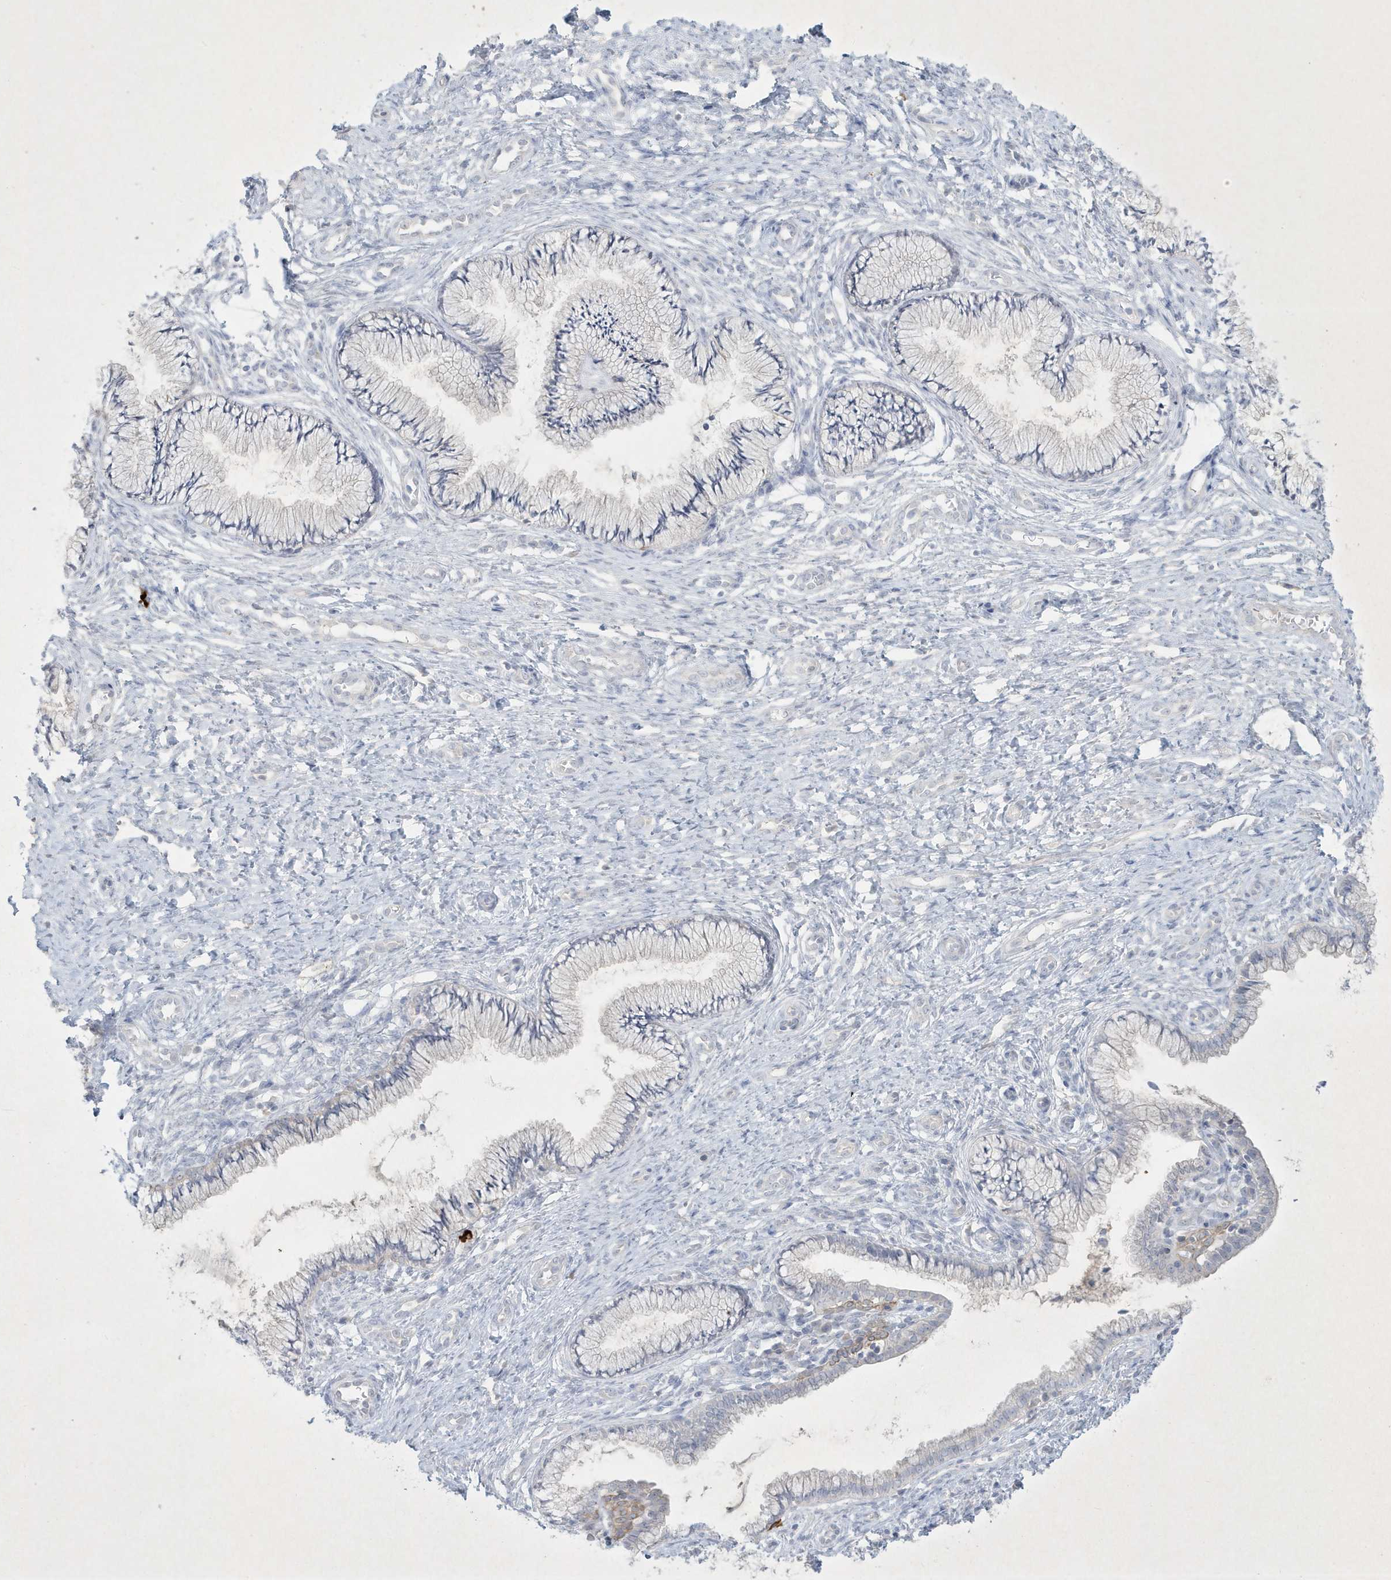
{"staining": {"intensity": "negative", "quantity": "none", "location": "none"}, "tissue": "cervix", "cell_type": "Glandular cells", "image_type": "normal", "snomed": [{"axis": "morphology", "description": "Normal tissue, NOS"}, {"axis": "topography", "description": "Cervix"}], "caption": "Cervix stained for a protein using IHC reveals no staining glandular cells.", "gene": "CCDC24", "patient": {"sex": "female", "age": 36}}